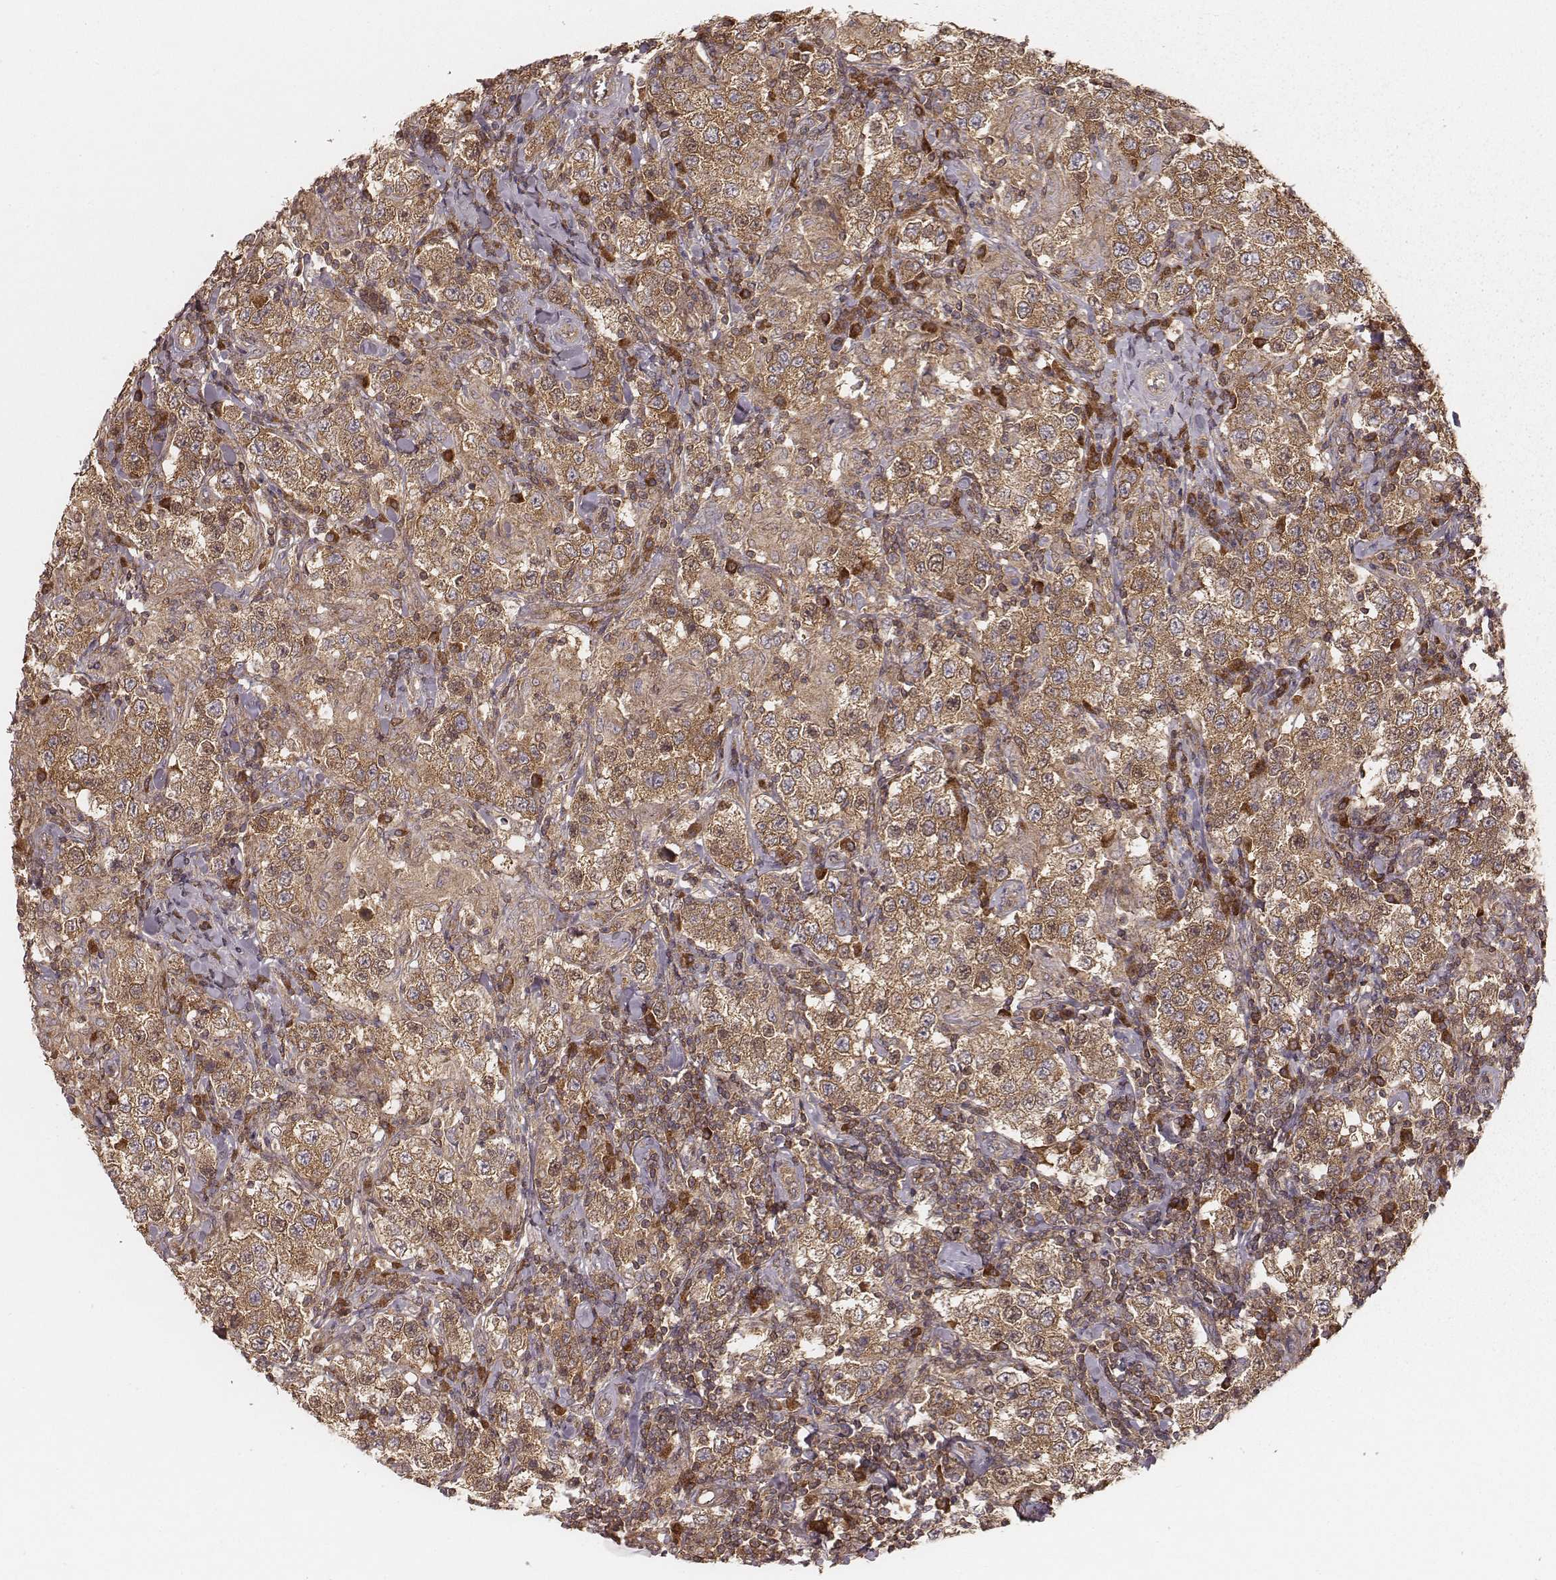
{"staining": {"intensity": "moderate", "quantity": ">75%", "location": "cytoplasmic/membranous"}, "tissue": "testis cancer", "cell_type": "Tumor cells", "image_type": "cancer", "snomed": [{"axis": "morphology", "description": "Seminoma, NOS"}, {"axis": "morphology", "description": "Carcinoma, Embryonal, NOS"}, {"axis": "topography", "description": "Testis"}], "caption": "Testis embryonal carcinoma stained with DAB IHC displays medium levels of moderate cytoplasmic/membranous positivity in about >75% of tumor cells. (Brightfield microscopy of DAB IHC at high magnification).", "gene": "CARS1", "patient": {"sex": "male", "age": 41}}